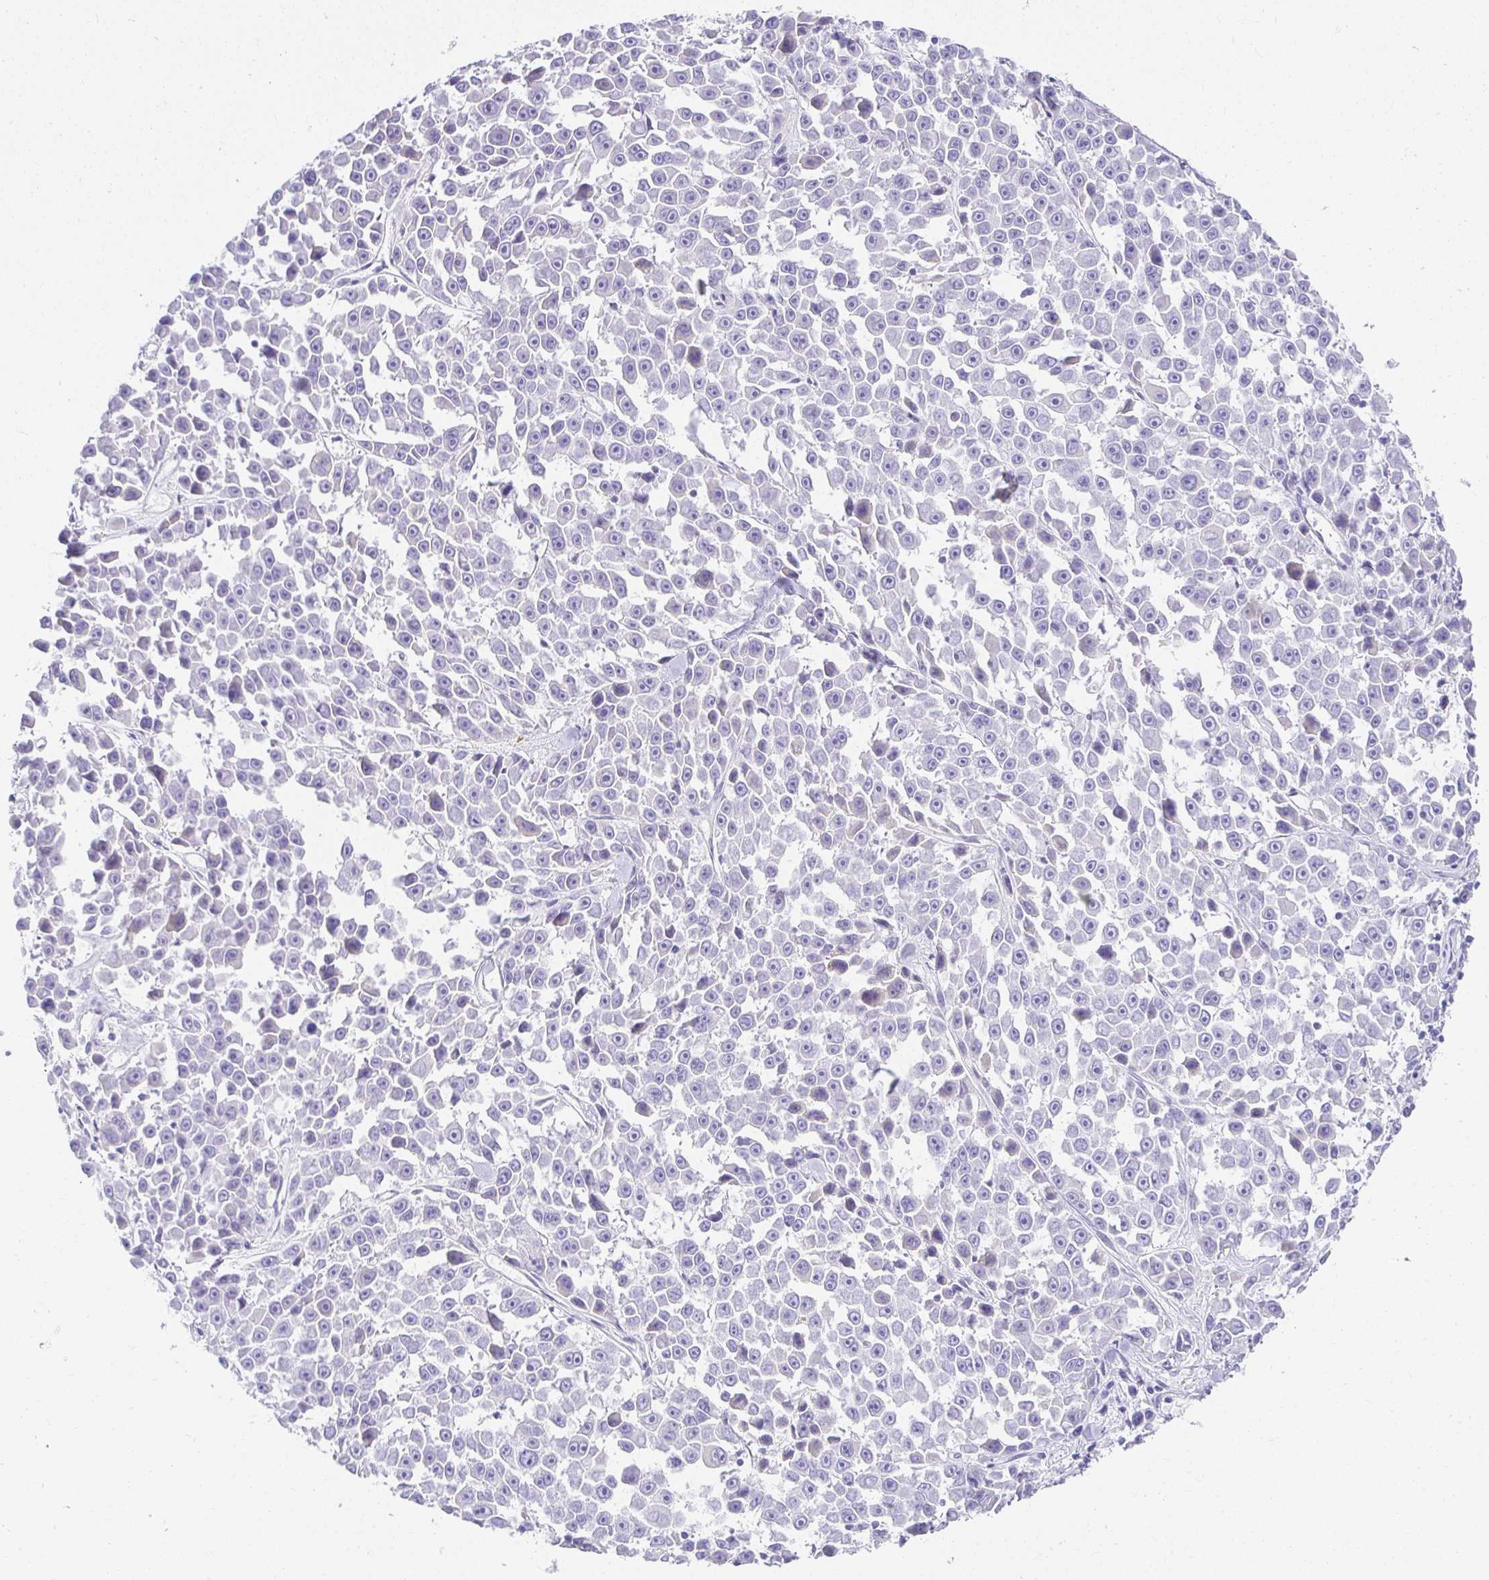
{"staining": {"intensity": "negative", "quantity": "none", "location": "none"}, "tissue": "melanoma", "cell_type": "Tumor cells", "image_type": "cancer", "snomed": [{"axis": "morphology", "description": "Malignant melanoma, NOS"}, {"axis": "topography", "description": "Skin"}], "caption": "Tumor cells show no significant positivity in melanoma.", "gene": "CHAT", "patient": {"sex": "female", "age": 66}}